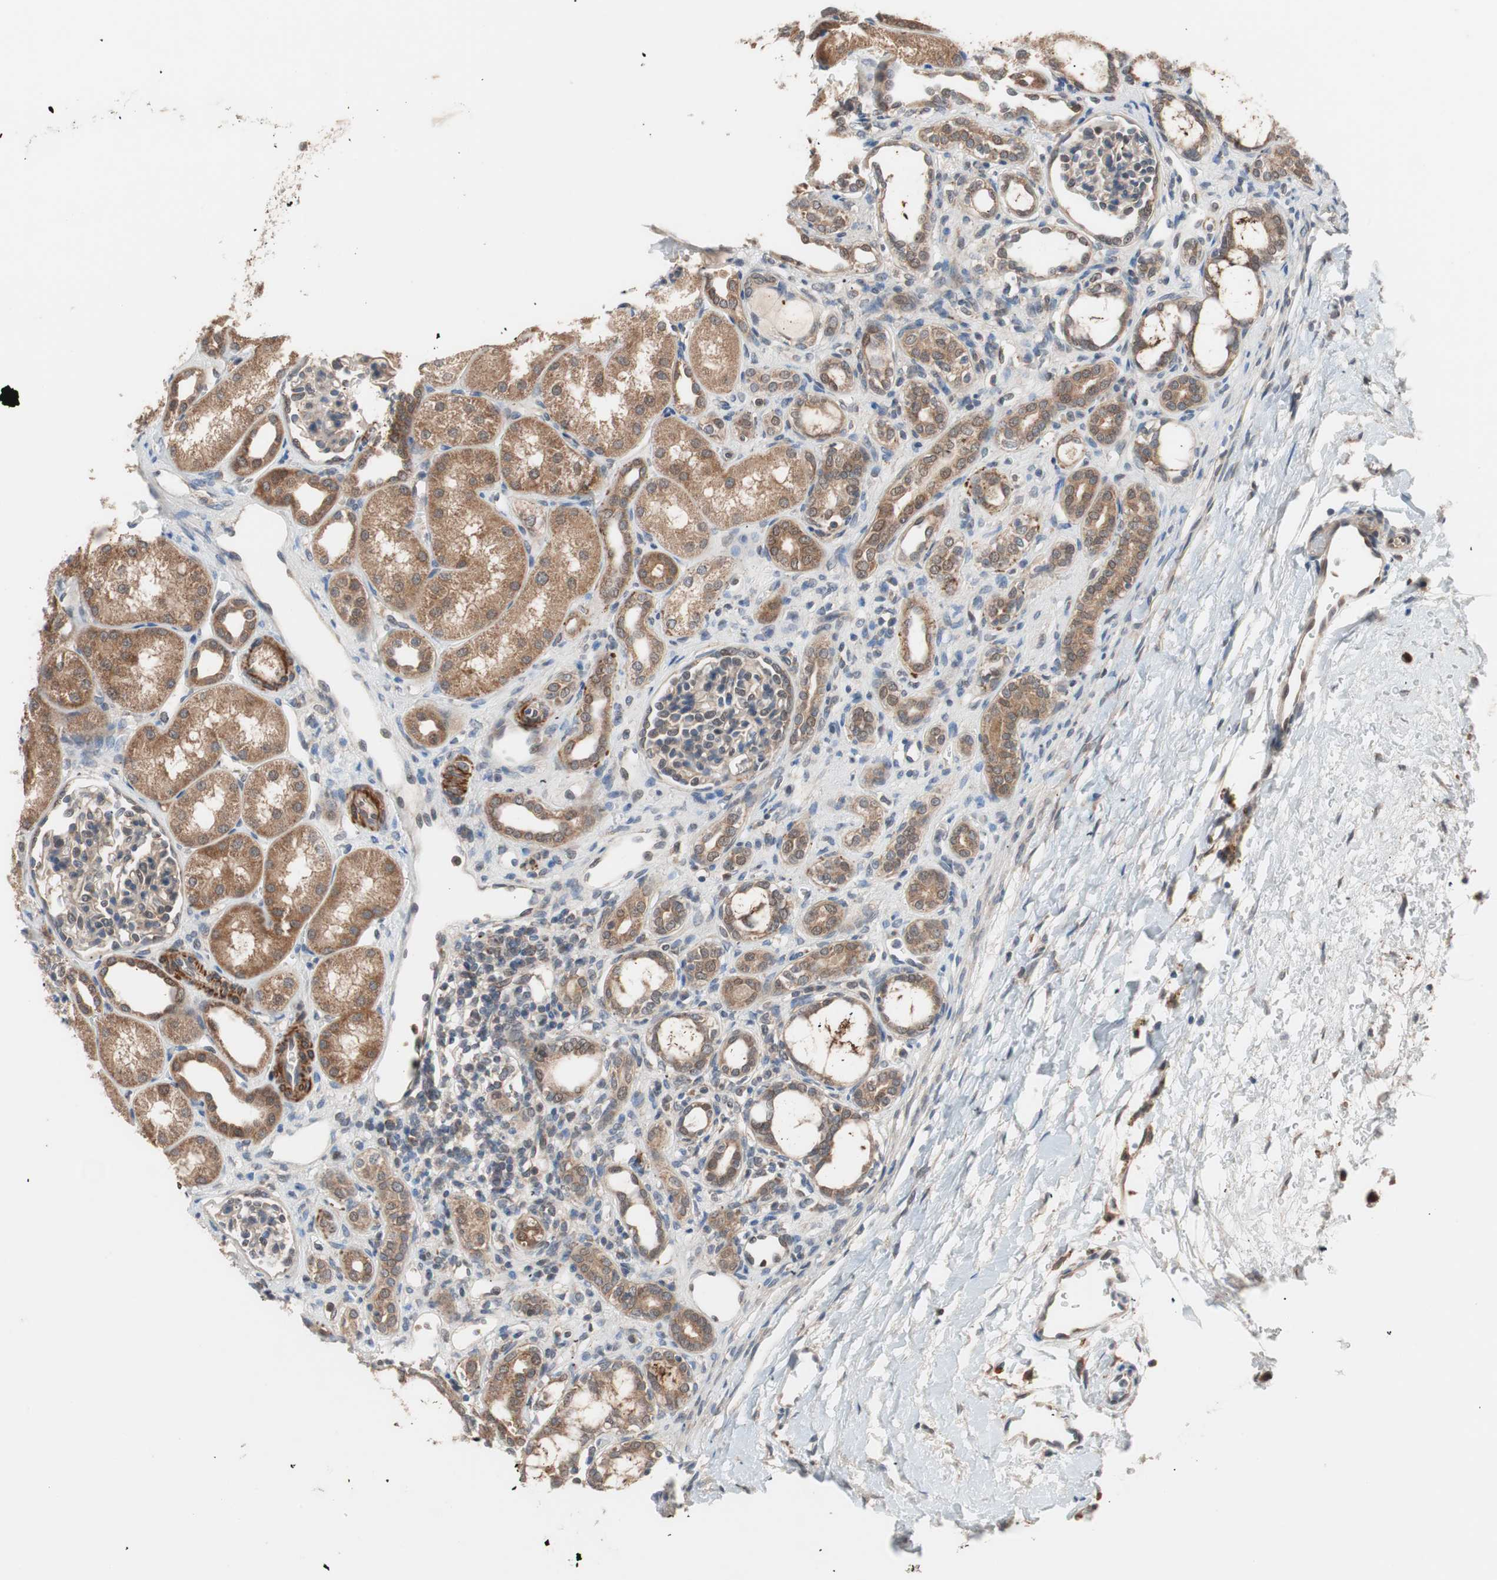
{"staining": {"intensity": "moderate", "quantity": ">75%", "location": "cytoplasmic/membranous"}, "tissue": "kidney", "cell_type": "Cells in glomeruli", "image_type": "normal", "snomed": [{"axis": "morphology", "description": "Normal tissue, NOS"}, {"axis": "topography", "description": "Kidney"}], "caption": "Protein expression analysis of unremarkable kidney reveals moderate cytoplasmic/membranous expression in approximately >75% of cells in glomeruli.", "gene": "HMBS", "patient": {"sex": "male", "age": 7}}